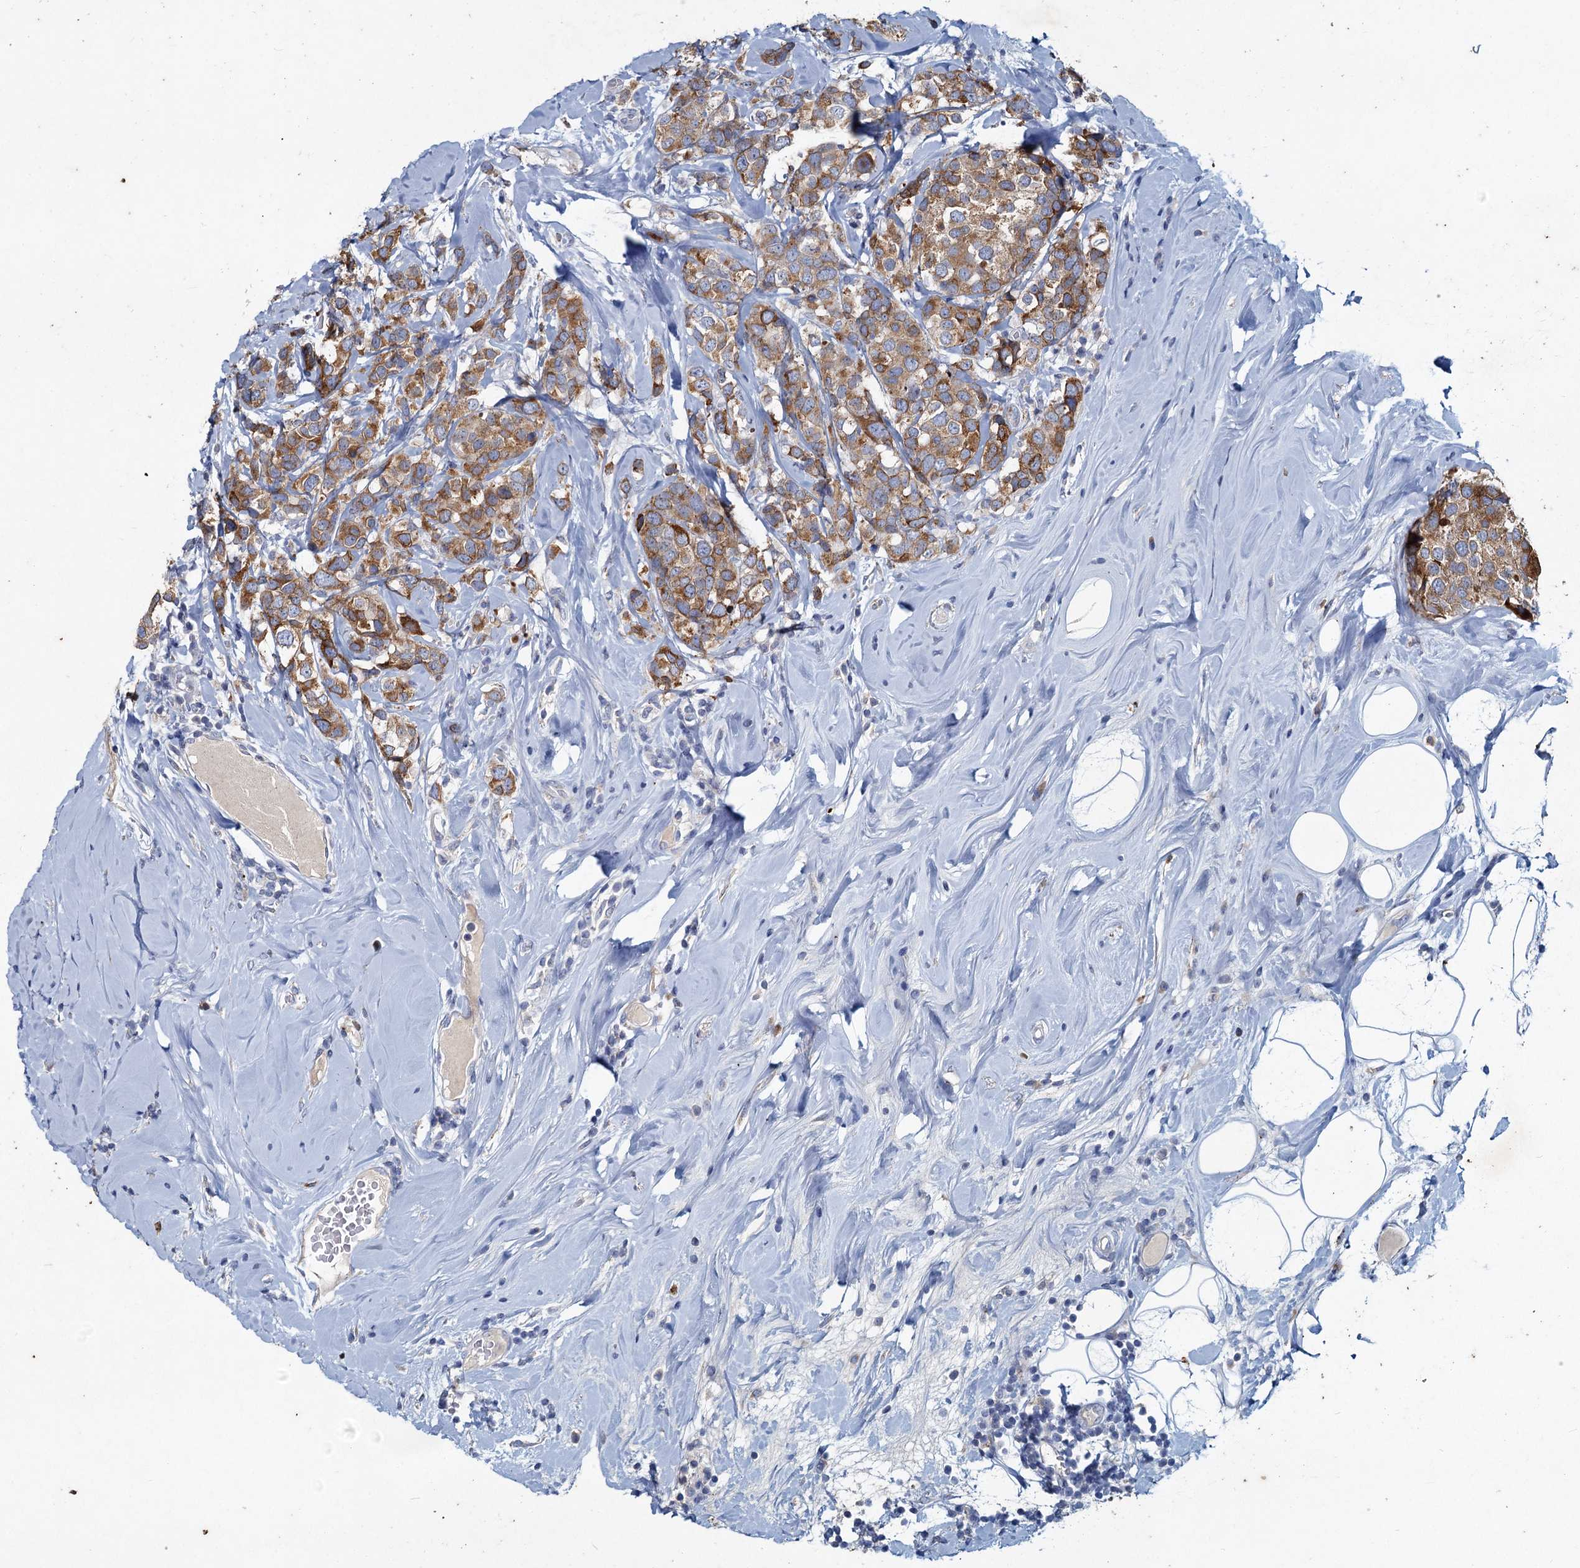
{"staining": {"intensity": "moderate", "quantity": ">75%", "location": "cytoplasmic/membranous"}, "tissue": "breast cancer", "cell_type": "Tumor cells", "image_type": "cancer", "snomed": [{"axis": "morphology", "description": "Lobular carcinoma"}, {"axis": "topography", "description": "Breast"}], "caption": "Breast cancer stained for a protein exhibits moderate cytoplasmic/membranous positivity in tumor cells. Nuclei are stained in blue.", "gene": "TMX2", "patient": {"sex": "female", "age": 59}}